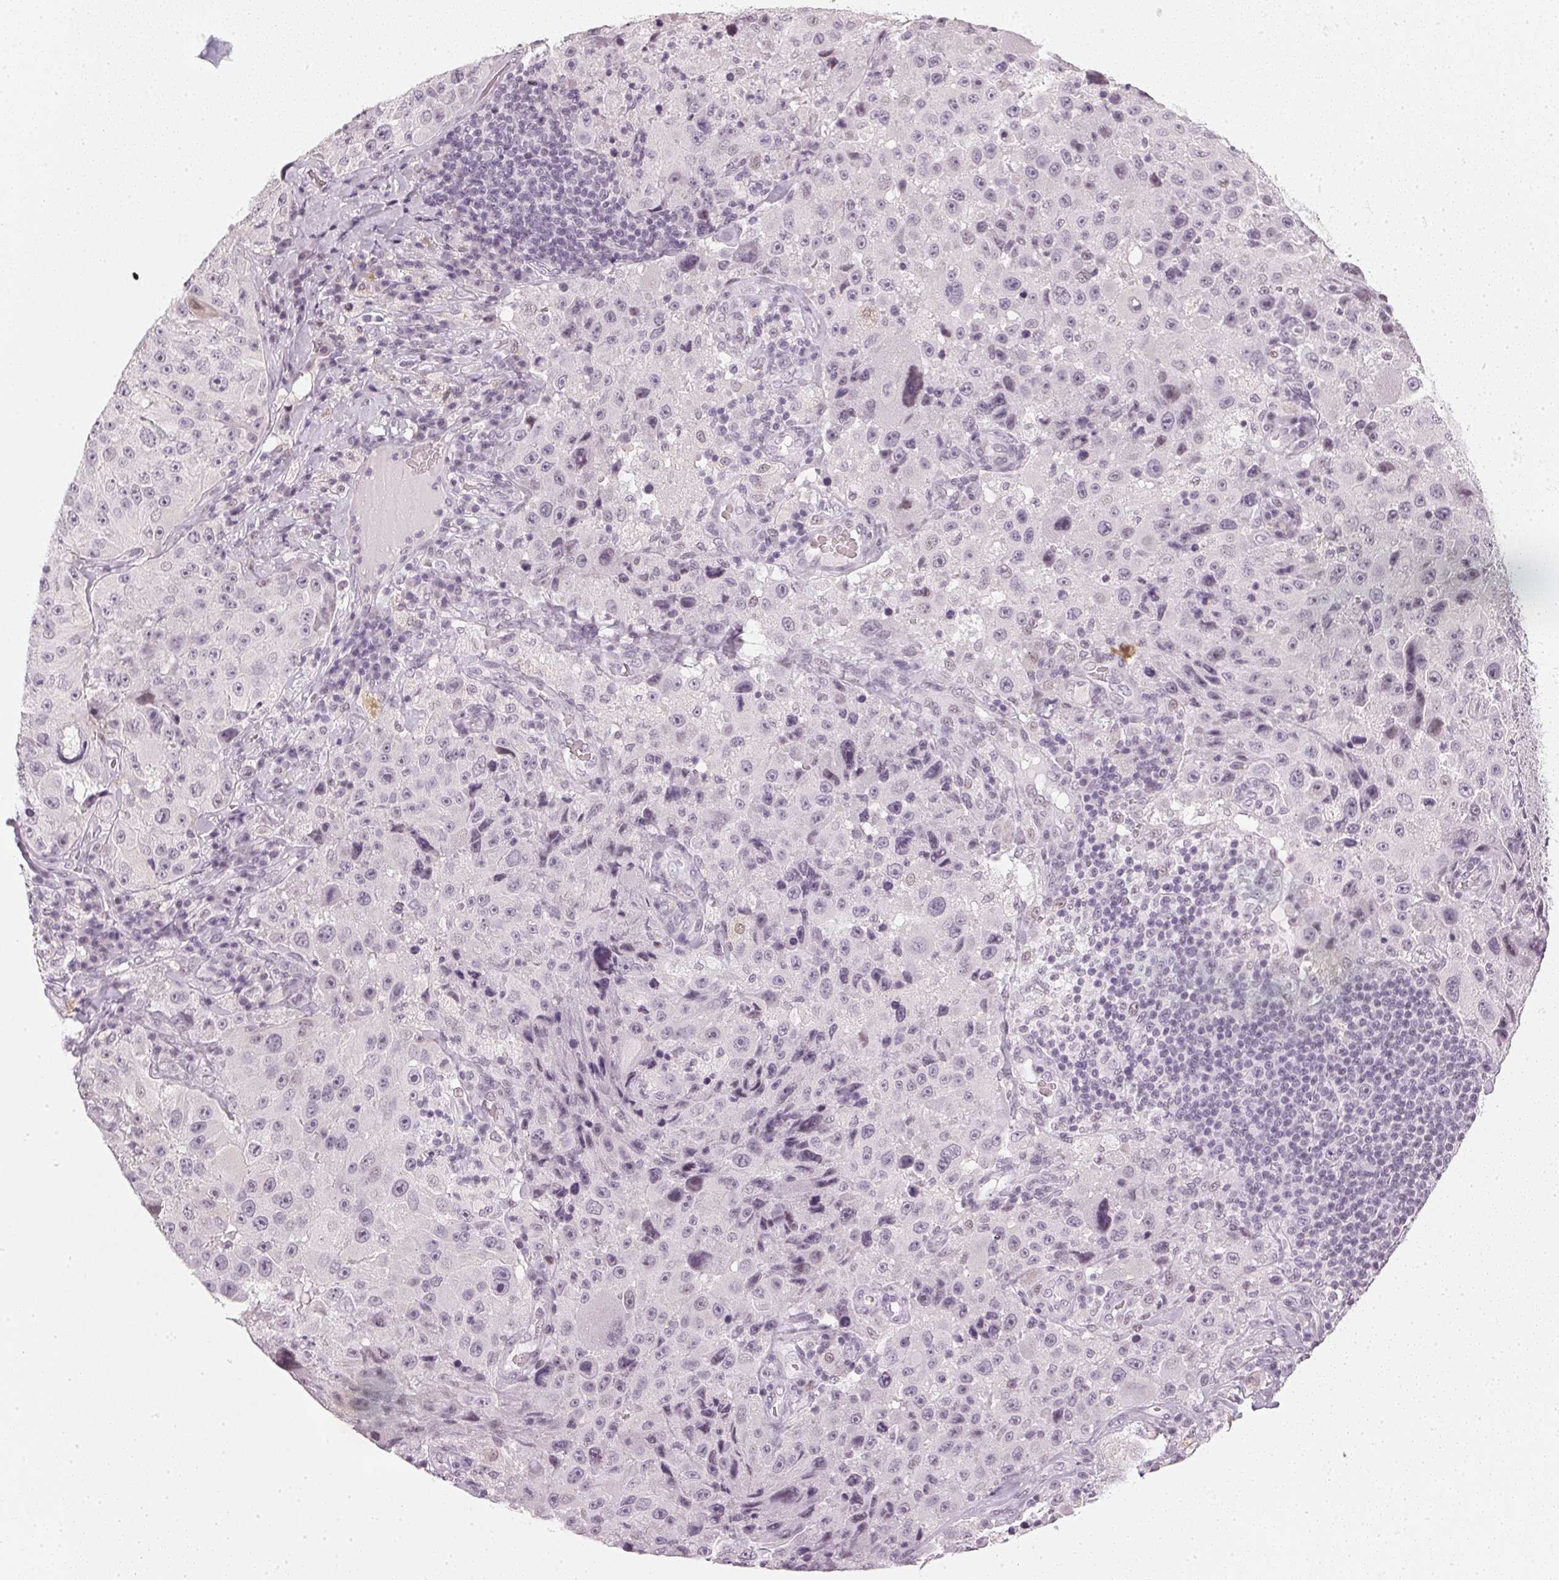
{"staining": {"intensity": "negative", "quantity": "none", "location": "none"}, "tissue": "melanoma", "cell_type": "Tumor cells", "image_type": "cancer", "snomed": [{"axis": "morphology", "description": "Malignant melanoma, Metastatic site"}, {"axis": "topography", "description": "Lymph node"}], "caption": "Protein analysis of melanoma demonstrates no significant expression in tumor cells. (DAB (3,3'-diaminobenzidine) immunohistochemistry with hematoxylin counter stain).", "gene": "DNAJC6", "patient": {"sex": "male", "age": 62}}